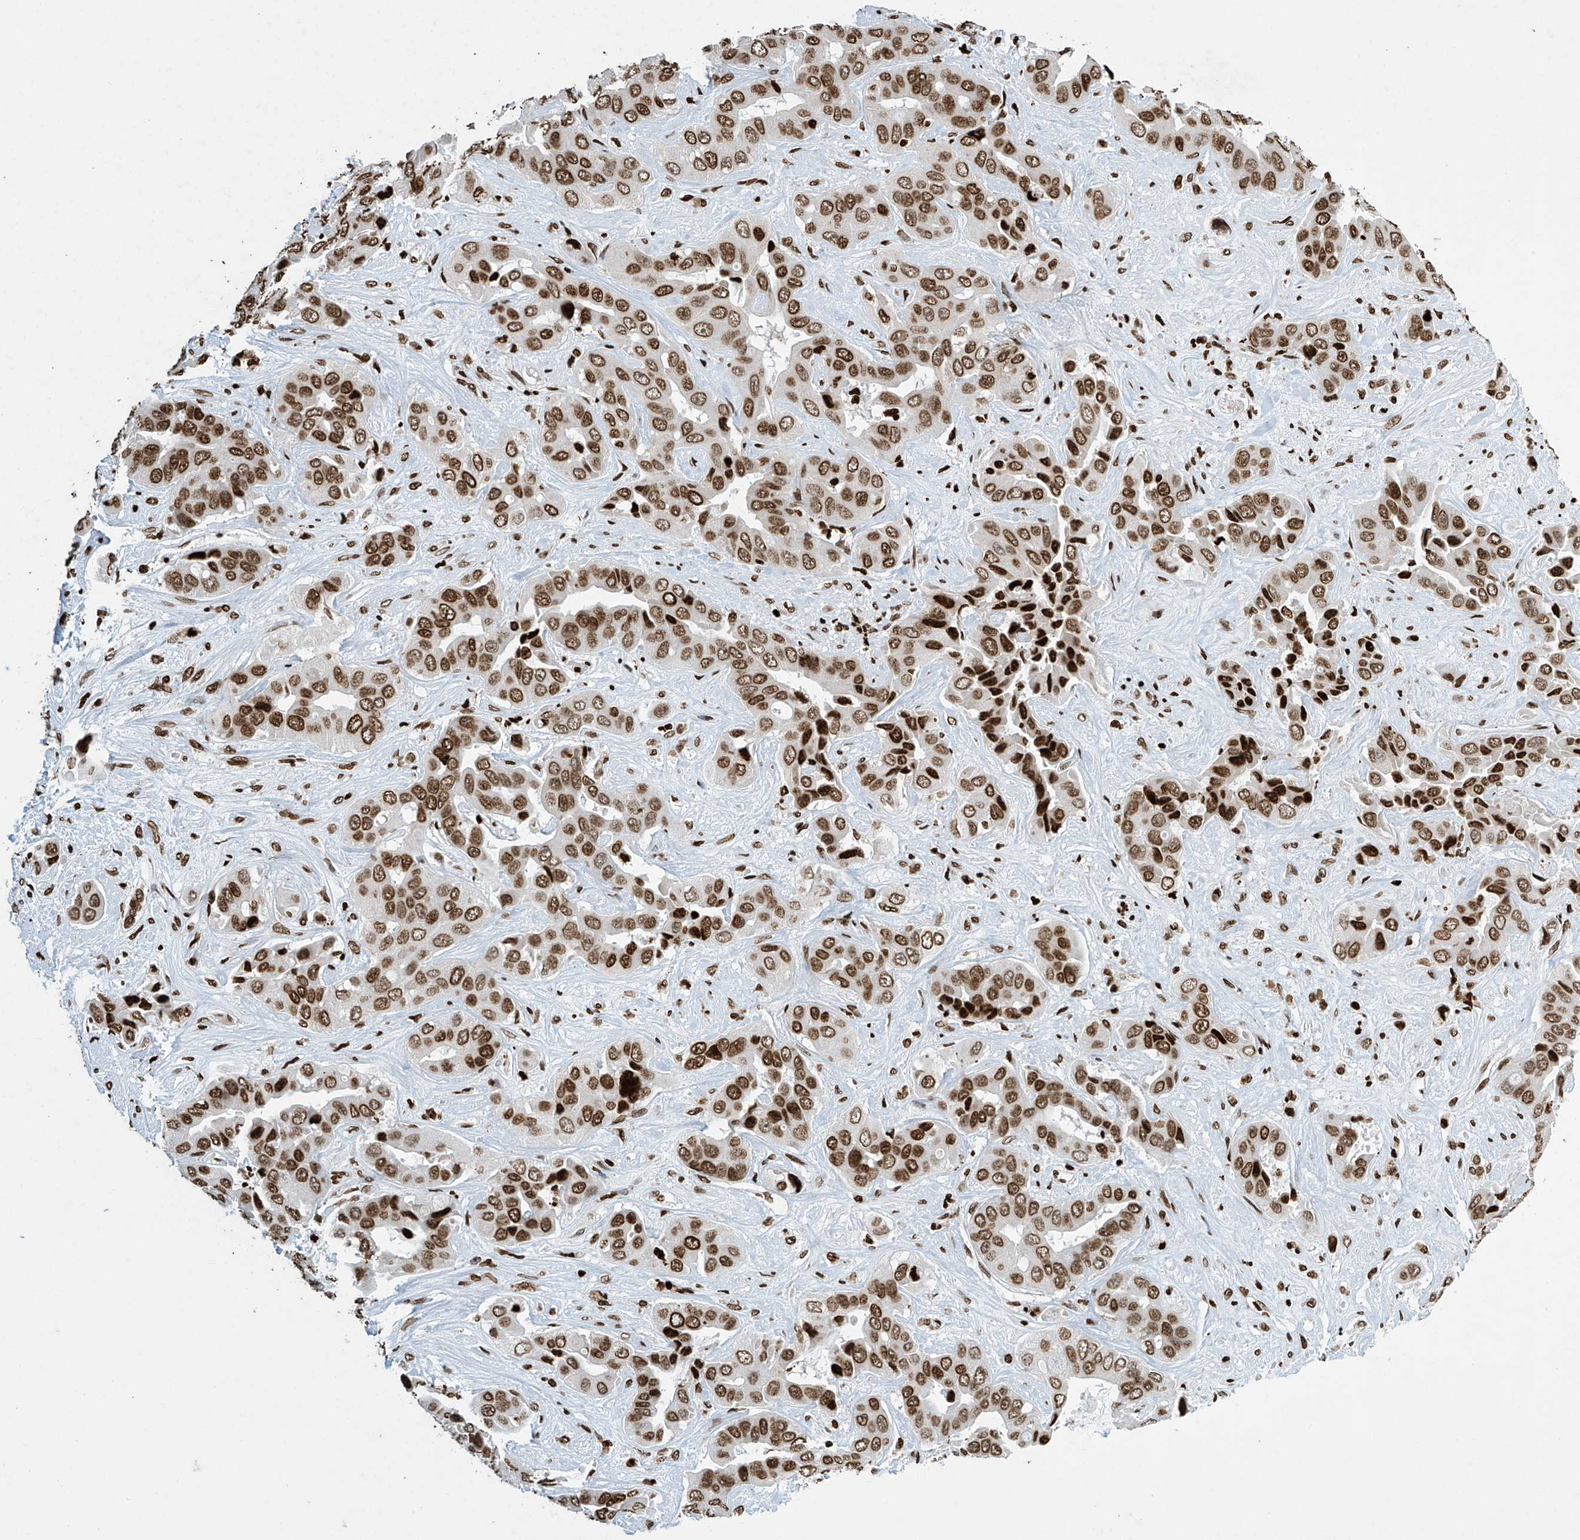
{"staining": {"intensity": "strong", "quantity": ">75%", "location": "nuclear"}, "tissue": "liver cancer", "cell_type": "Tumor cells", "image_type": "cancer", "snomed": [{"axis": "morphology", "description": "Cholangiocarcinoma"}, {"axis": "topography", "description": "Liver"}], "caption": "Brown immunohistochemical staining in liver cholangiocarcinoma reveals strong nuclear positivity in approximately >75% of tumor cells. (DAB (3,3'-diaminobenzidine) = brown stain, brightfield microscopy at high magnification).", "gene": "H4C16", "patient": {"sex": "female", "age": 52}}